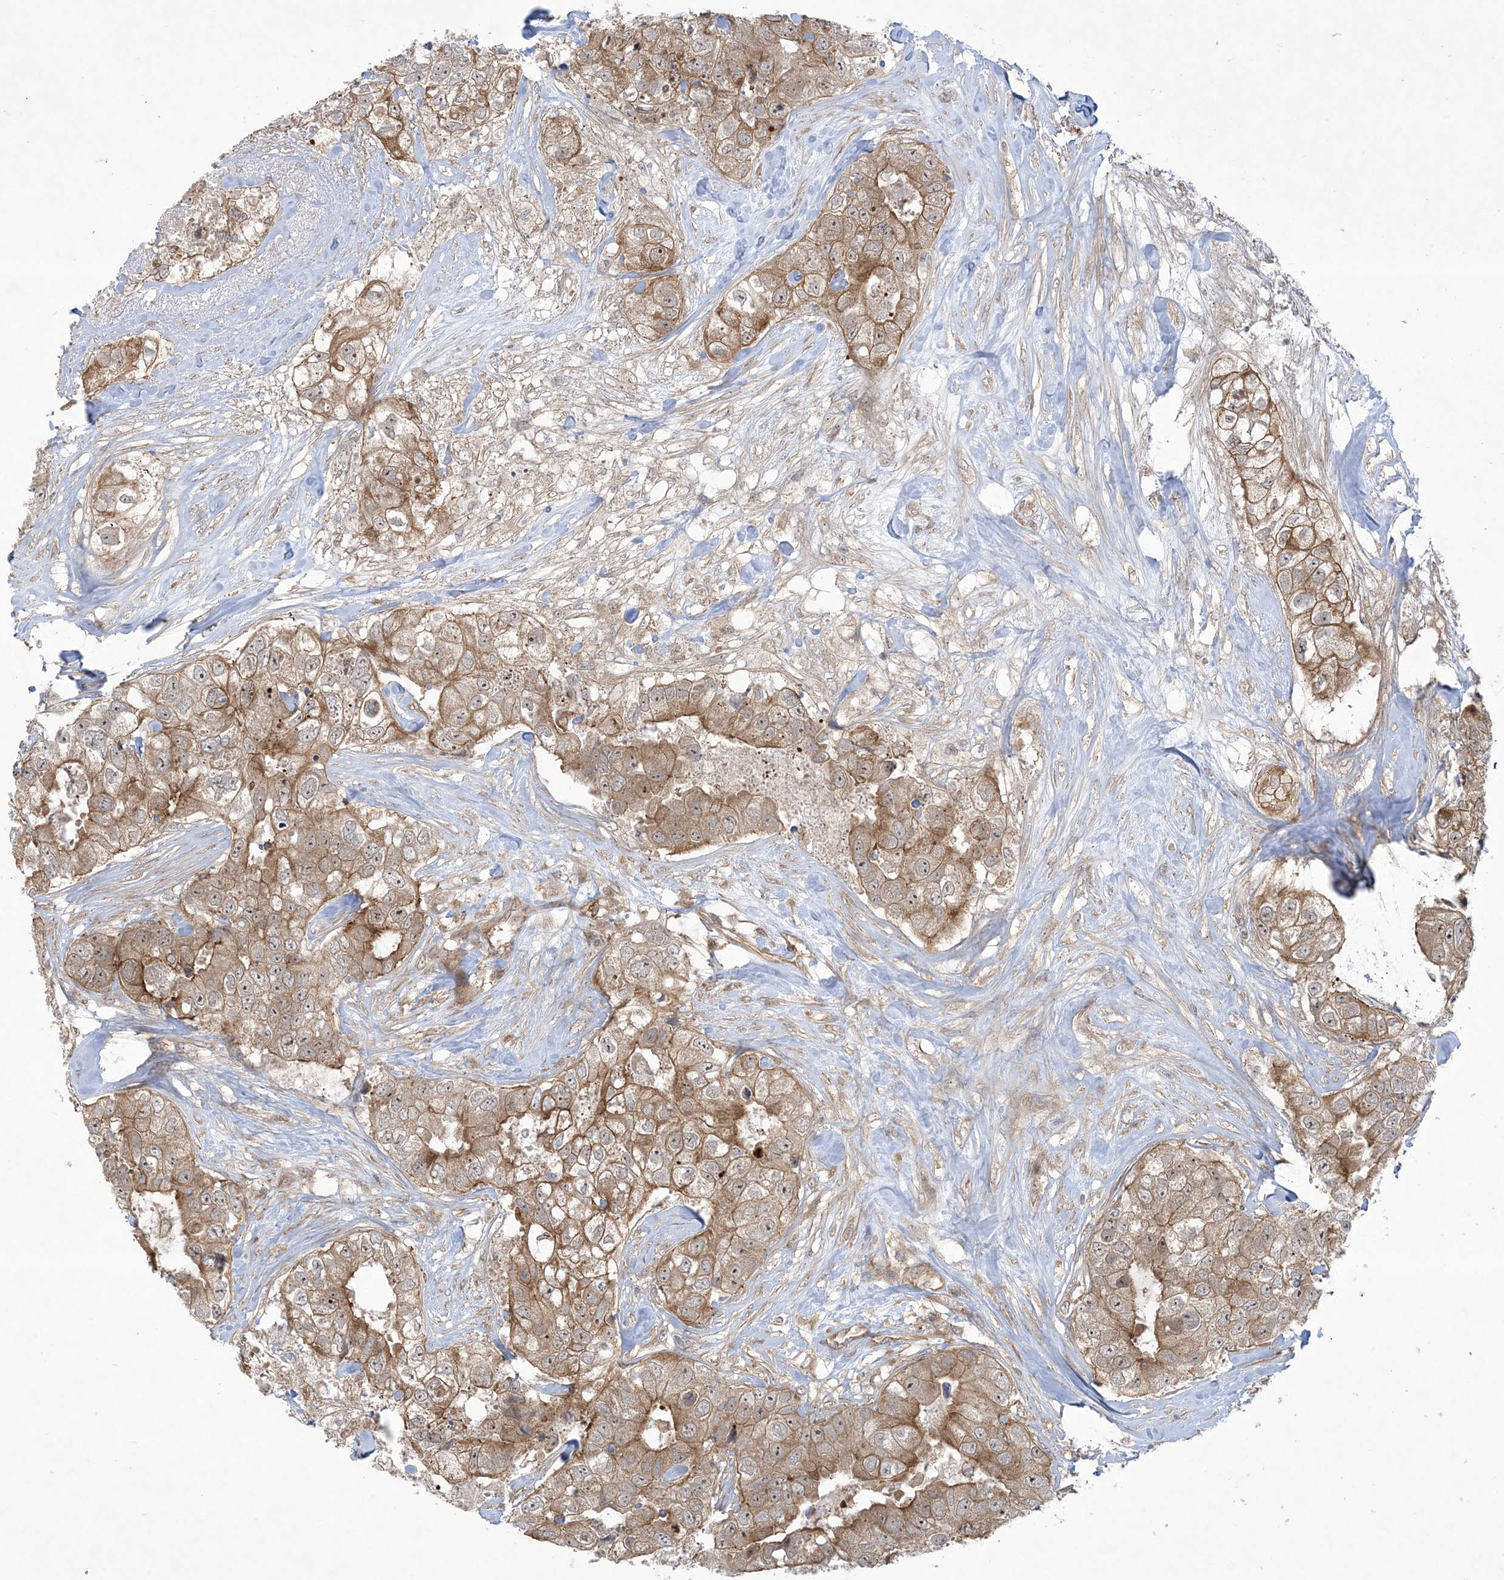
{"staining": {"intensity": "moderate", "quantity": ">75%", "location": "cytoplasmic/membranous,nuclear"}, "tissue": "breast cancer", "cell_type": "Tumor cells", "image_type": "cancer", "snomed": [{"axis": "morphology", "description": "Duct carcinoma"}, {"axis": "topography", "description": "Breast"}], "caption": "The micrograph reveals a brown stain indicating the presence of a protein in the cytoplasmic/membranous and nuclear of tumor cells in breast cancer. (DAB IHC with brightfield microscopy, high magnification).", "gene": "SOGA3", "patient": {"sex": "female", "age": 62}}